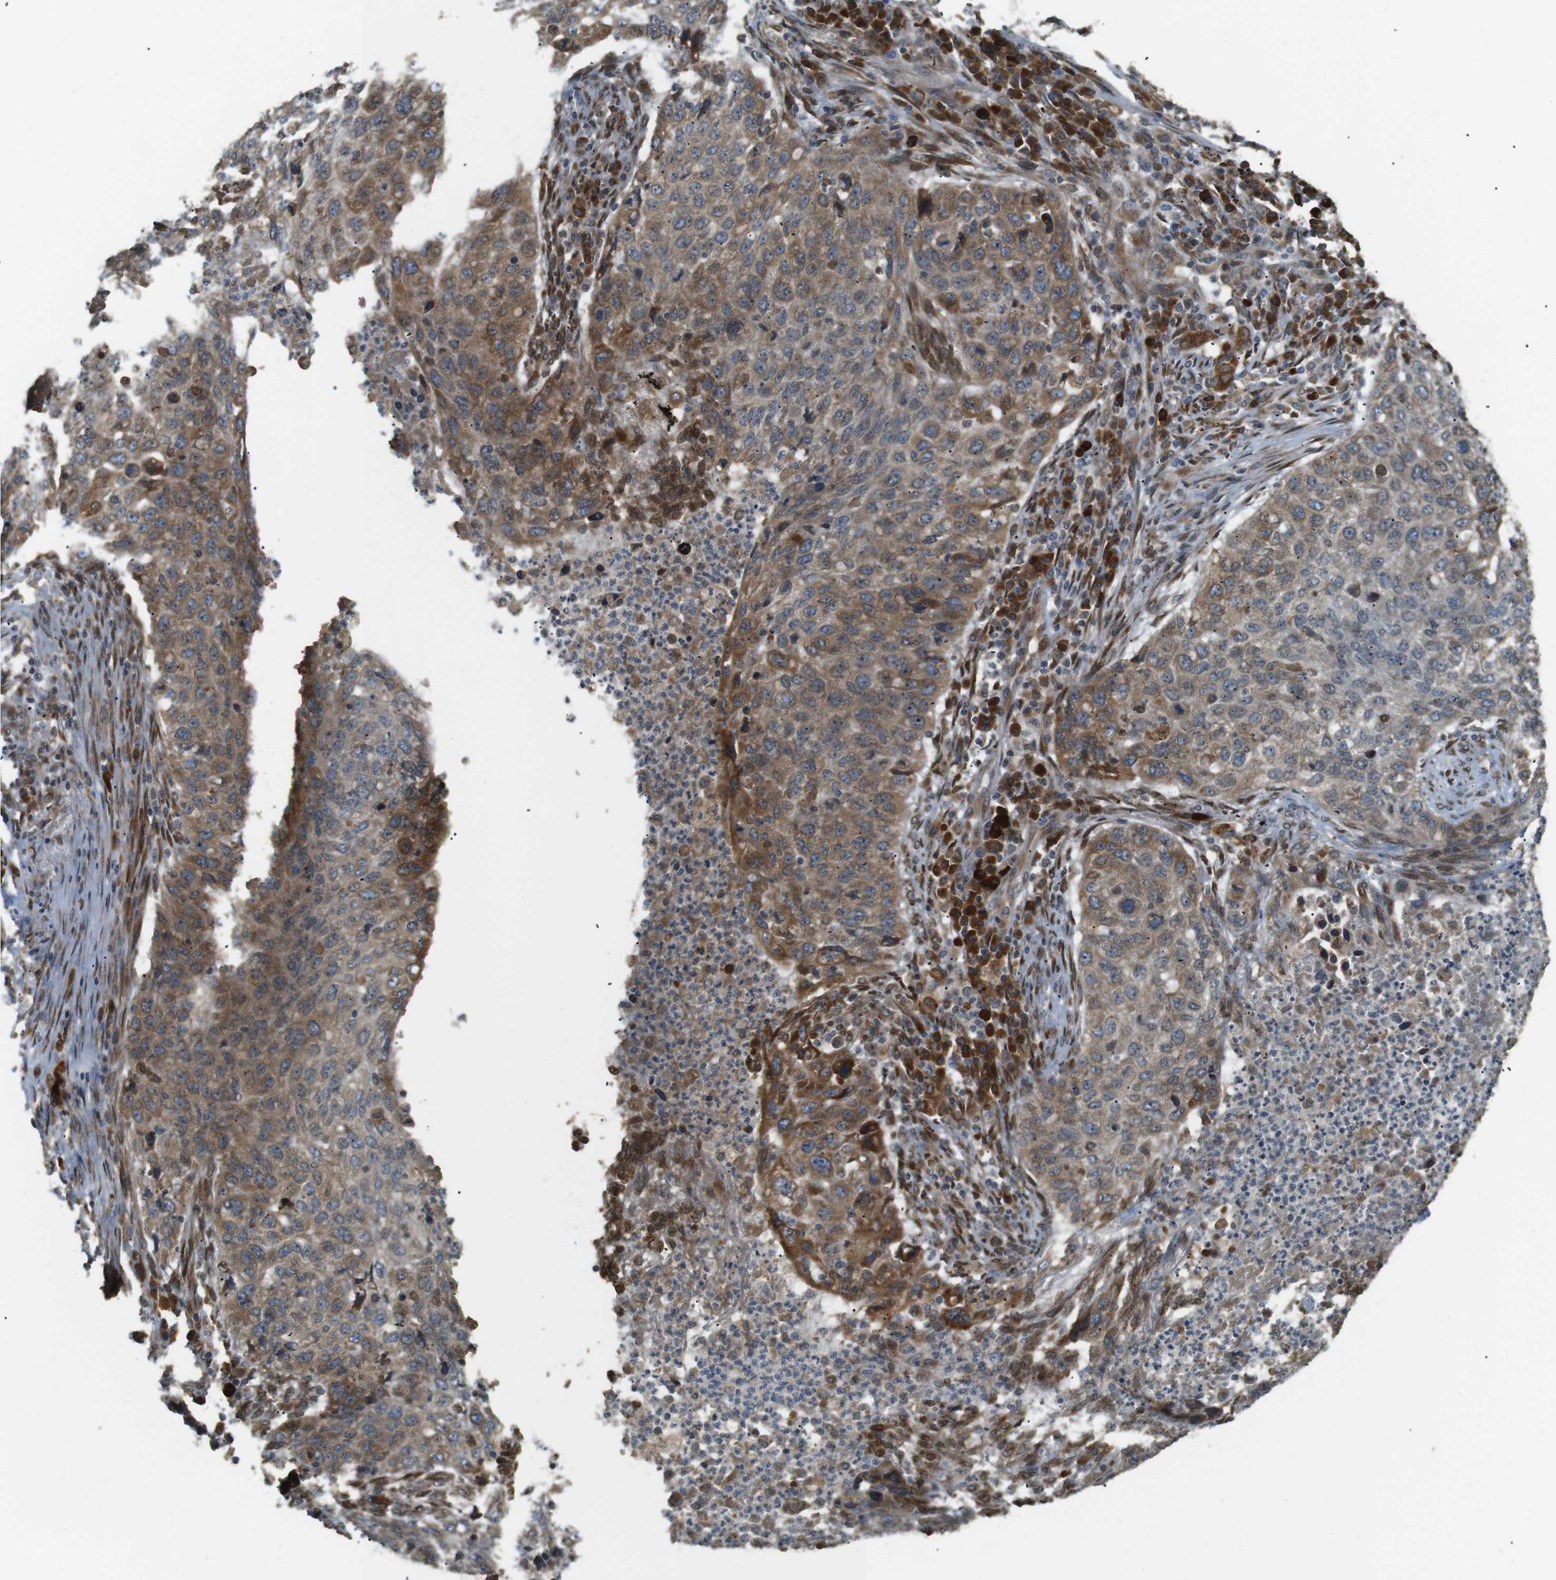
{"staining": {"intensity": "moderate", "quantity": "<25%", "location": "cytoplasmic/membranous"}, "tissue": "lung cancer", "cell_type": "Tumor cells", "image_type": "cancer", "snomed": [{"axis": "morphology", "description": "Squamous cell carcinoma, NOS"}, {"axis": "topography", "description": "Lung"}], "caption": "Moderate cytoplasmic/membranous protein staining is identified in approximately <25% of tumor cells in lung cancer.", "gene": "TMED4", "patient": {"sex": "female", "age": 63}}